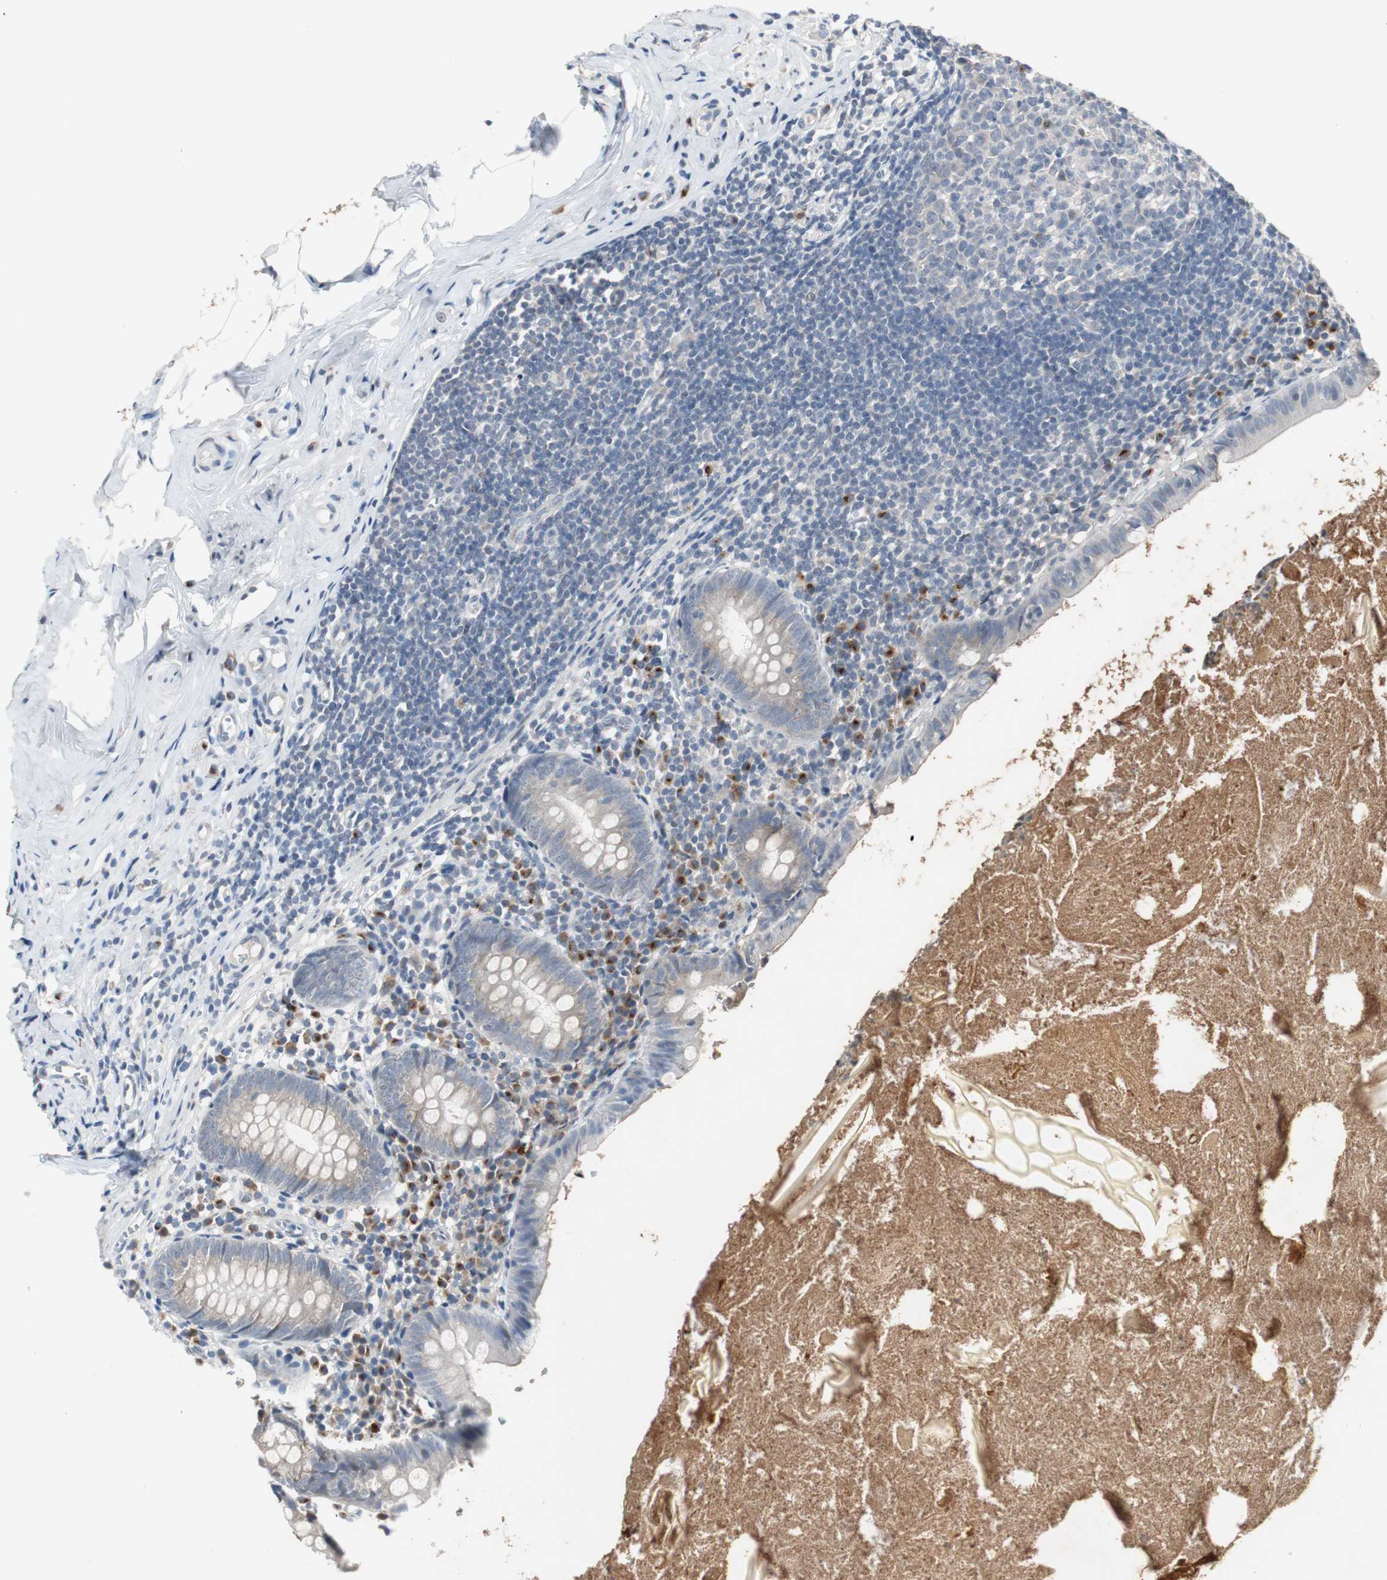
{"staining": {"intensity": "negative", "quantity": "none", "location": "none"}, "tissue": "appendix", "cell_type": "Glandular cells", "image_type": "normal", "snomed": [{"axis": "morphology", "description": "Normal tissue, NOS"}, {"axis": "topography", "description": "Appendix"}], "caption": "This histopathology image is of unremarkable appendix stained with immunohistochemistry to label a protein in brown with the nuclei are counter-stained blue. There is no staining in glandular cells. The staining is performed using DAB (3,3'-diaminobenzidine) brown chromogen with nuclei counter-stained in using hematoxylin.", "gene": "SOX30", "patient": {"sex": "male", "age": 52}}